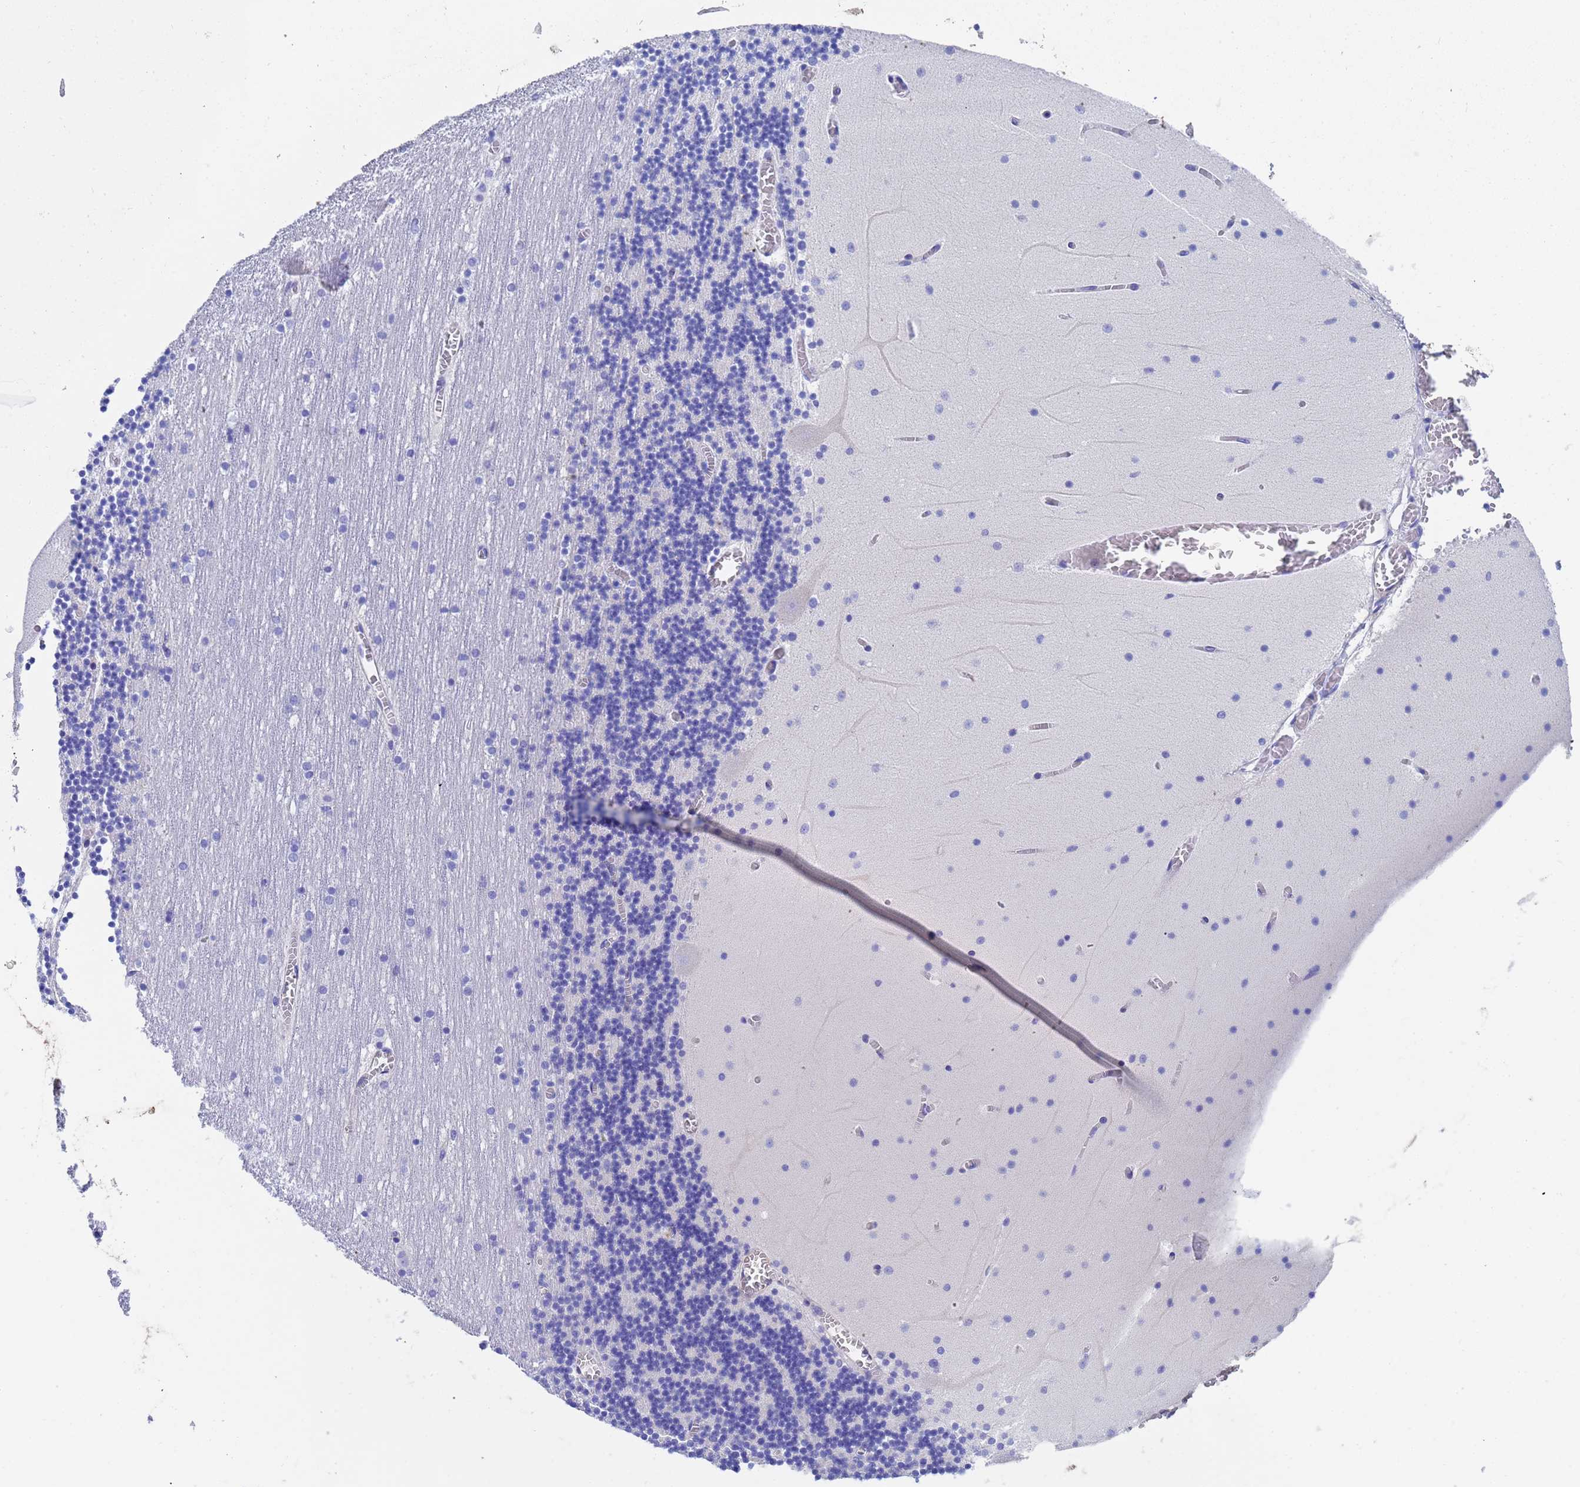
{"staining": {"intensity": "negative", "quantity": "none", "location": "none"}, "tissue": "cerebellum", "cell_type": "Cells in granular layer", "image_type": "normal", "snomed": [{"axis": "morphology", "description": "Normal tissue, NOS"}, {"axis": "topography", "description": "Cerebellum"}], "caption": "This is an IHC photomicrograph of normal human cerebellum. There is no positivity in cells in granular layer.", "gene": "CST1", "patient": {"sex": "female", "age": 28}}